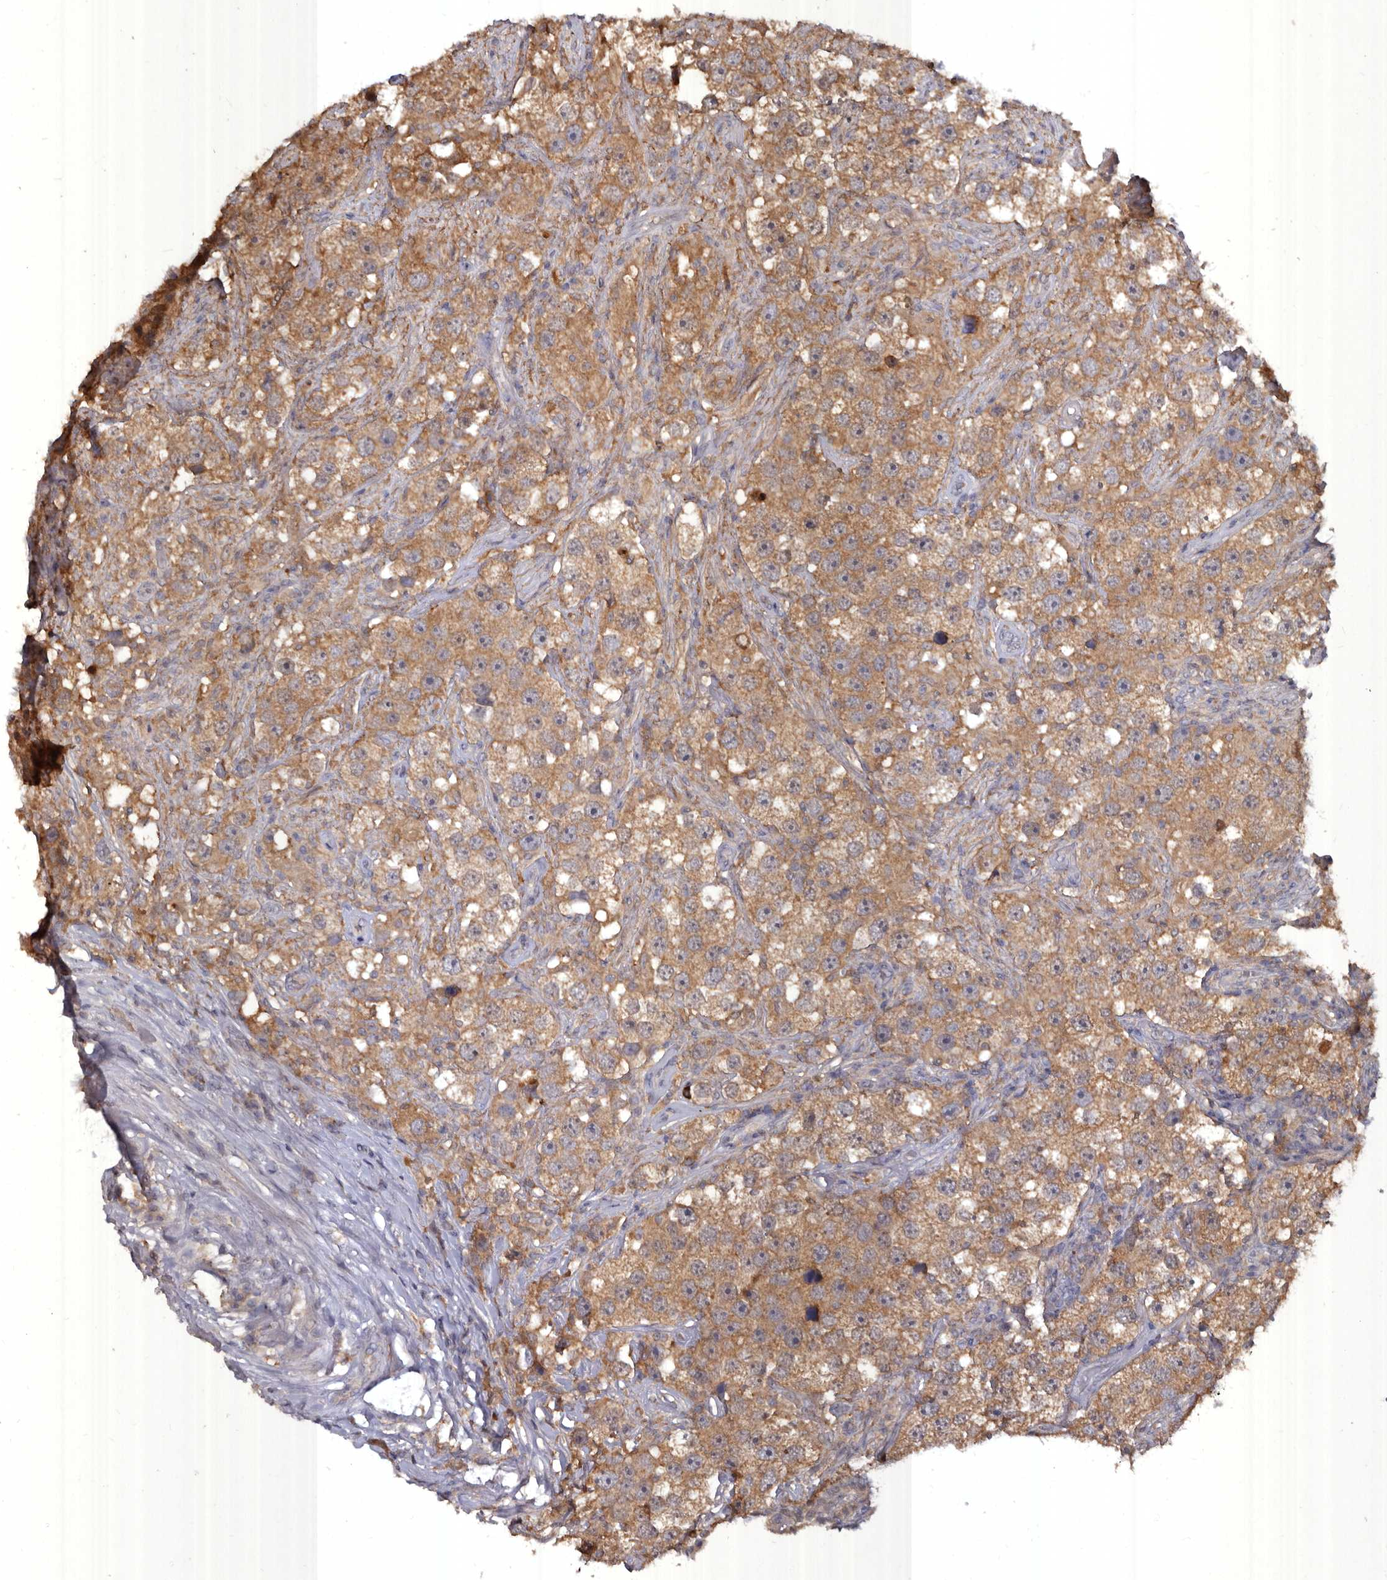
{"staining": {"intensity": "moderate", "quantity": ">75%", "location": "cytoplasmic/membranous"}, "tissue": "testis cancer", "cell_type": "Tumor cells", "image_type": "cancer", "snomed": [{"axis": "morphology", "description": "Seminoma, NOS"}, {"axis": "topography", "description": "Testis"}], "caption": "Human testis cancer stained for a protein (brown) exhibits moderate cytoplasmic/membranous positive positivity in about >75% of tumor cells.", "gene": "EDEM1", "patient": {"sex": "male", "age": 49}}